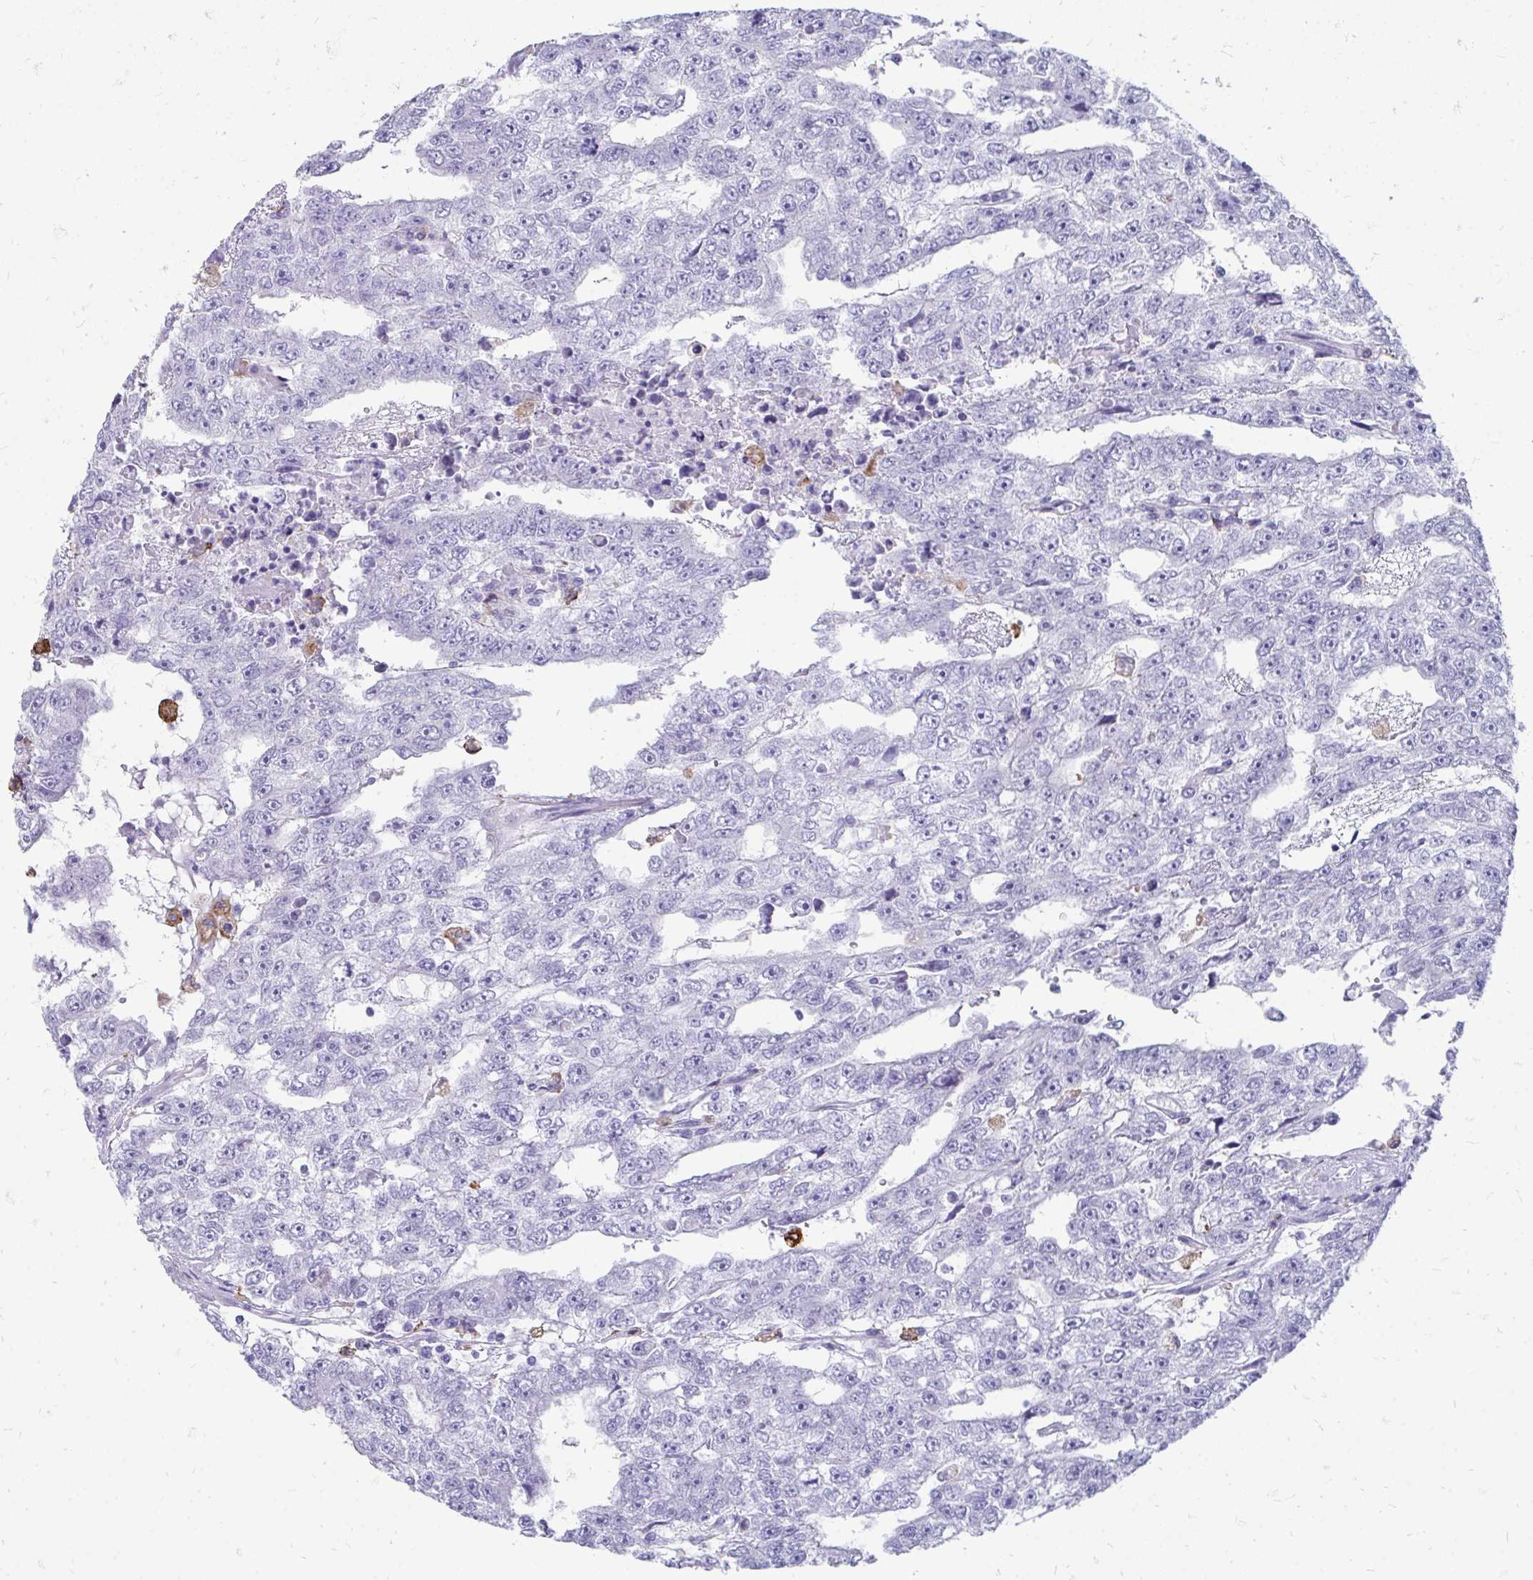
{"staining": {"intensity": "negative", "quantity": "none", "location": "none"}, "tissue": "testis cancer", "cell_type": "Tumor cells", "image_type": "cancer", "snomed": [{"axis": "morphology", "description": "Carcinoma, Embryonal, NOS"}, {"axis": "topography", "description": "Testis"}], "caption": "Tumor cells show no significant expression in testis cancer. (DAB immunohistochemistry (IHC) with hematoxylin counter stain).", "gene": "CD163", "patient": {"sex": "male", "age": 20}}